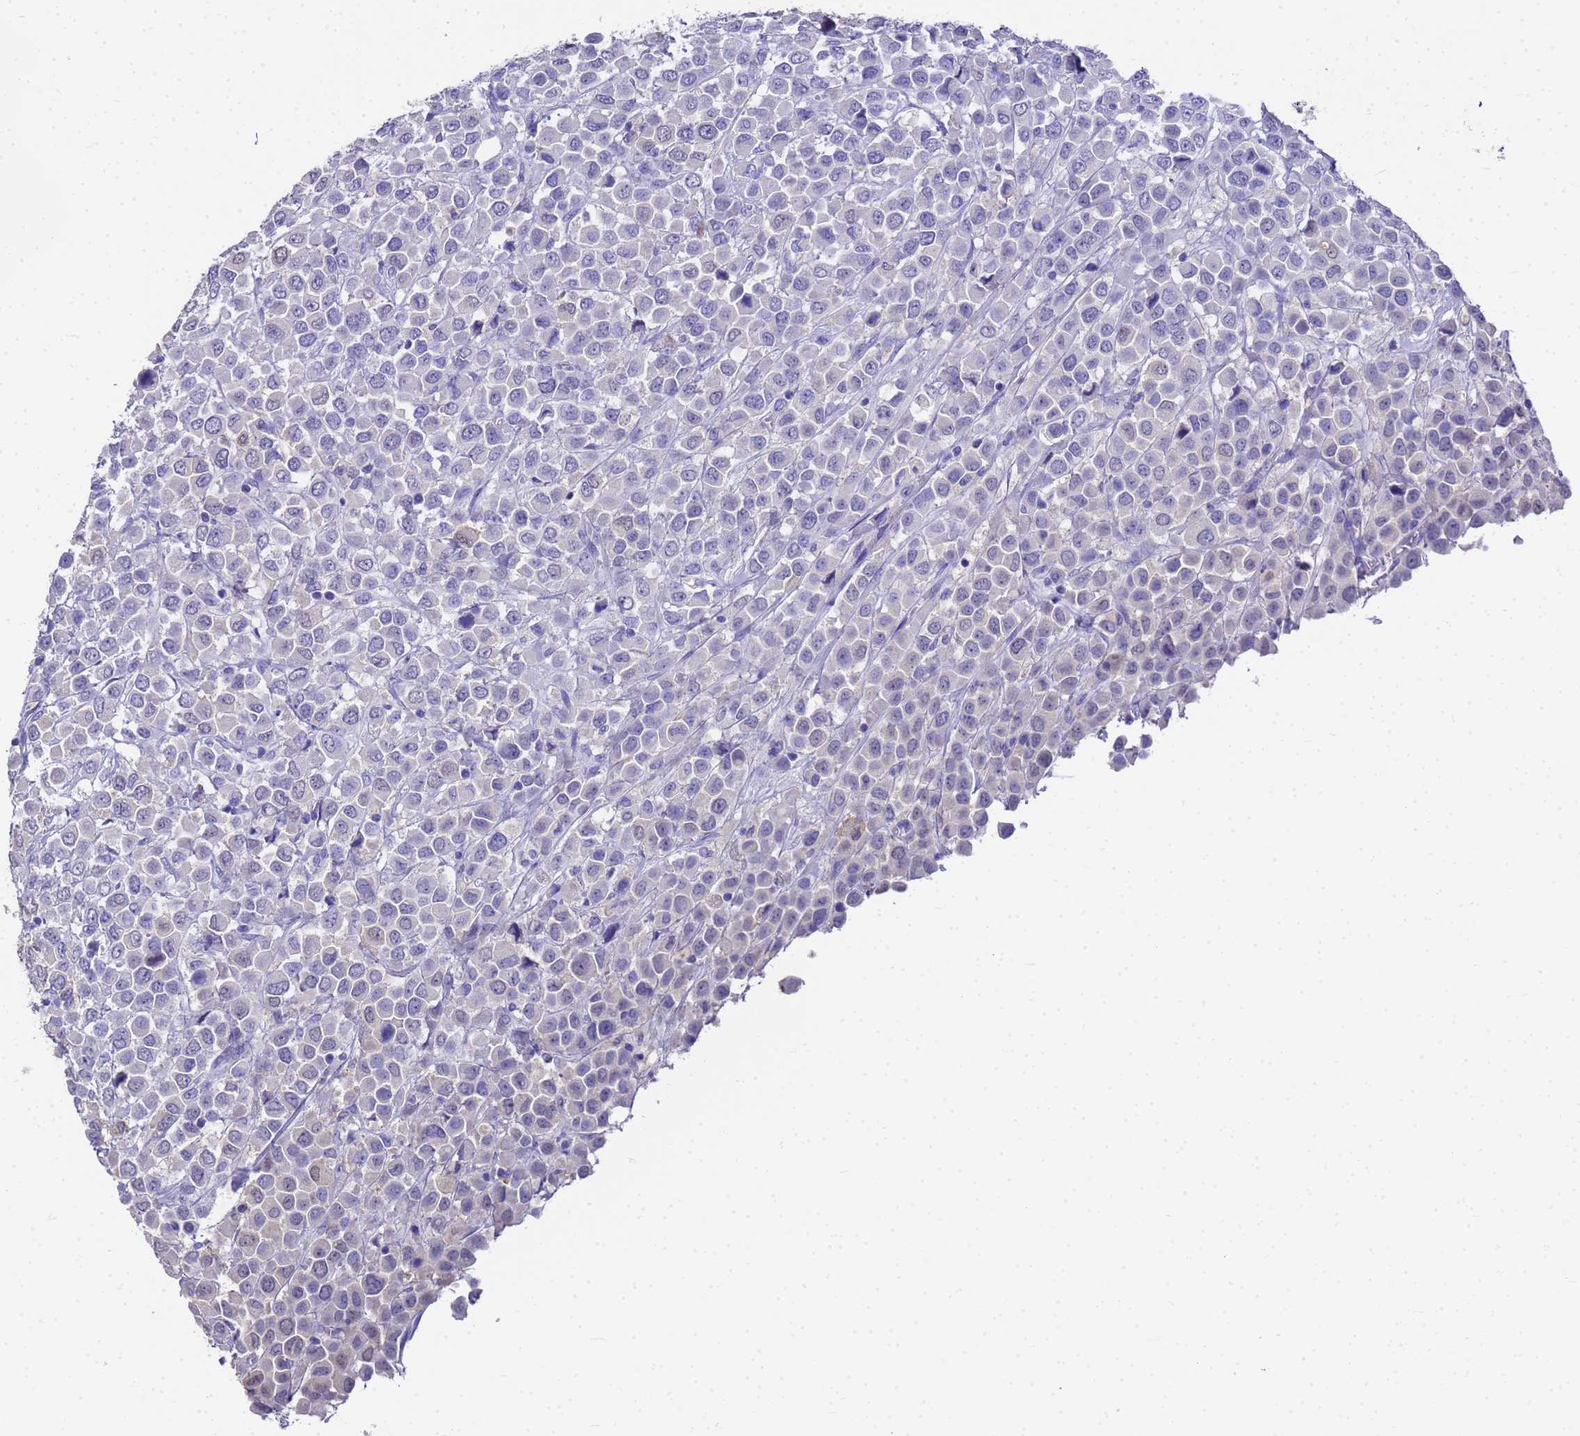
{"staining": {"intensity": "negative", "quantity": "none", "location": "none"}, "tissue": "breast cancer", "cell_type": "Tumor cells", "image_type": "cancer", "snomed": [{"axis": "morphology", "description": "Duct carcinoma"}, {"axis": "topography", "description": "Breast"}], "caption": "Immunohistochemistry (IHC) of breast invasive ductal carcinoma demonstrates no staining in tumor cells.", "gene": "MS4A13", "patient": {"sex": "female", "age": 61}}